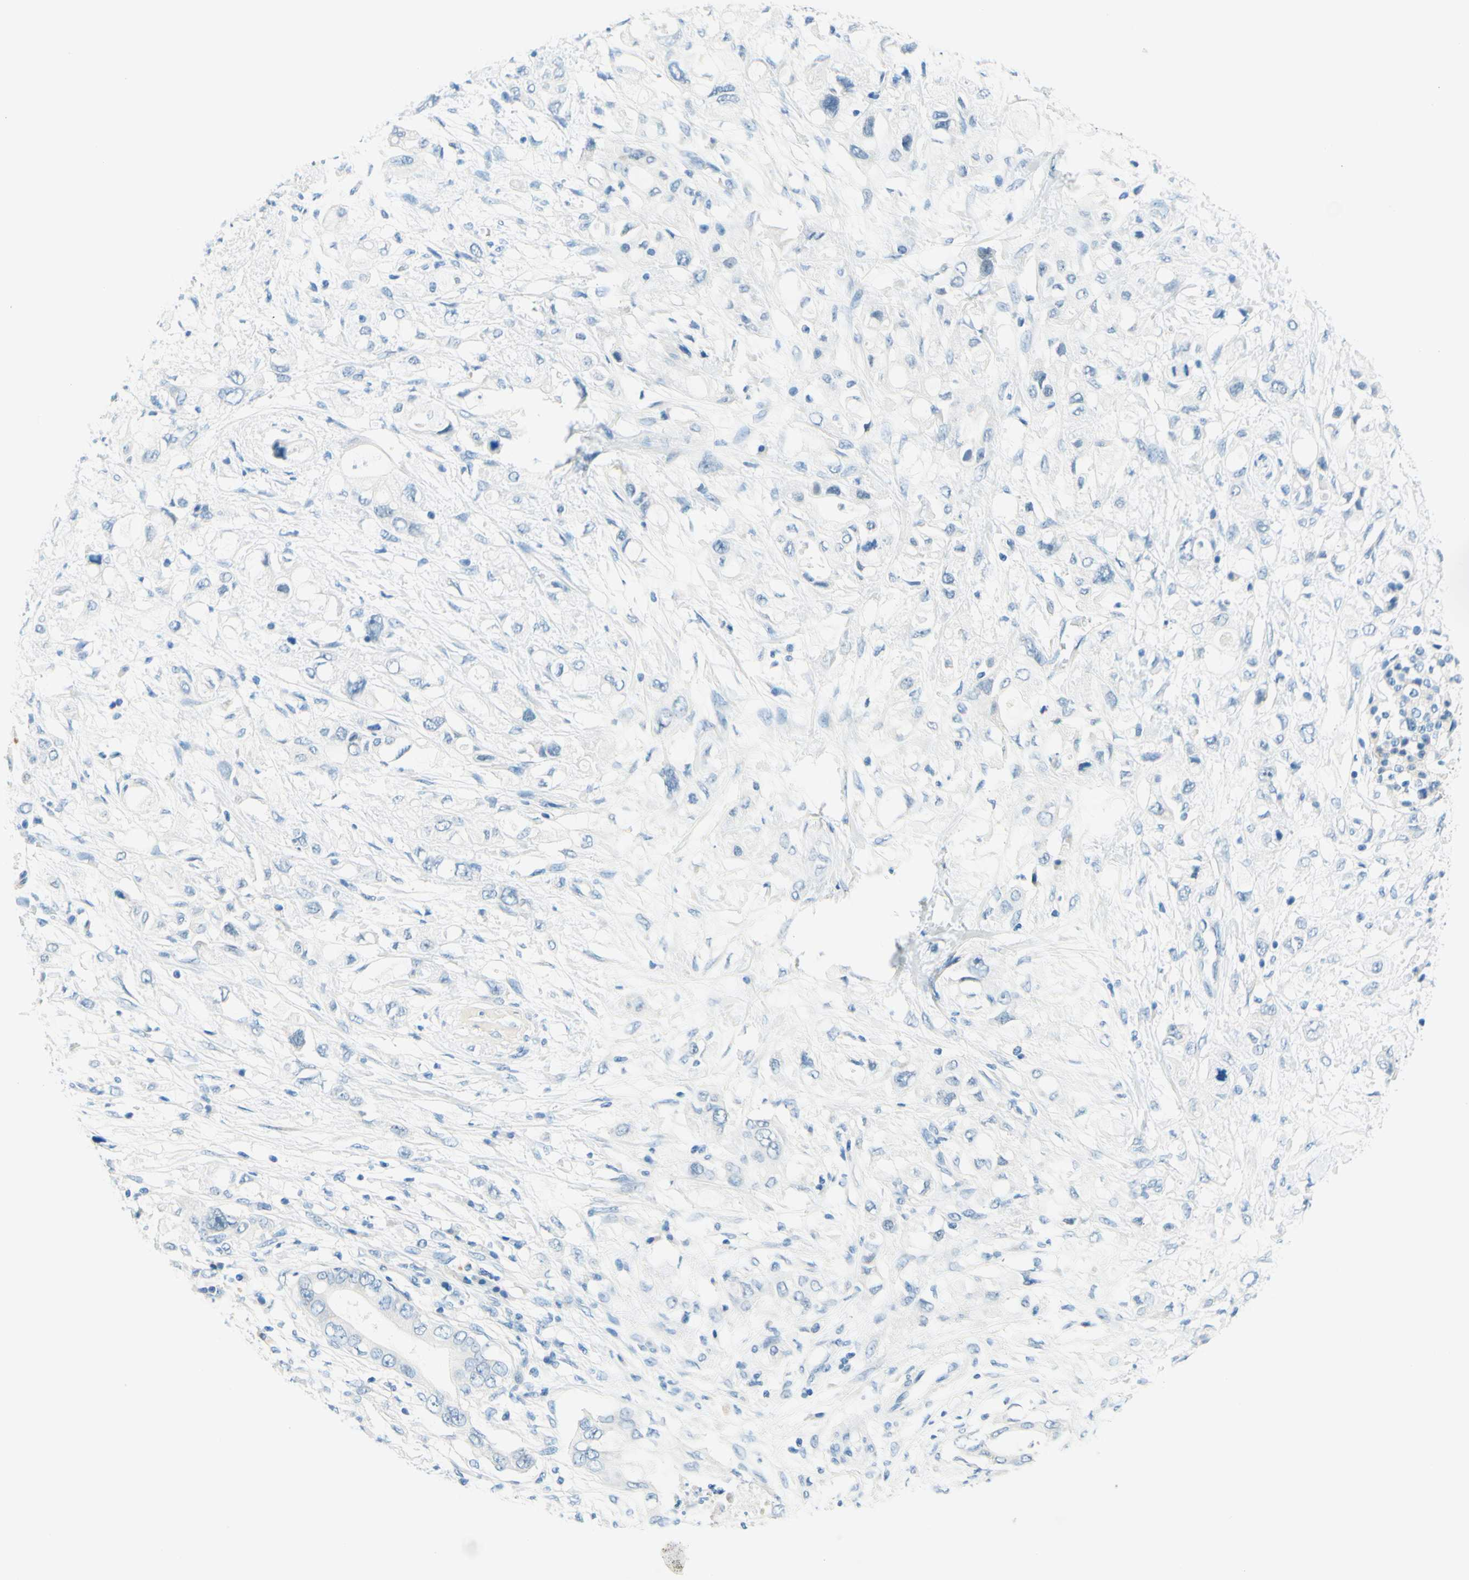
{"staining": {"intensity": "negative", "quantity": "none", "location": "none"}, "tissue": "pancreatic cancer", "cell_type": "Tumor cells", "image_type": "cancer", "snomed": [{"axis": "morphology", "description": "Adenocarcinoma, NOS"}, {"axis": "topography", "description": "Pancreas"}], "caption": "A histopathology image of human pancreatic adenocarcinoma is negative for staining in tumor cells.", "gene": "PASD1", "patient": {"sex": "female", "age": 56}}